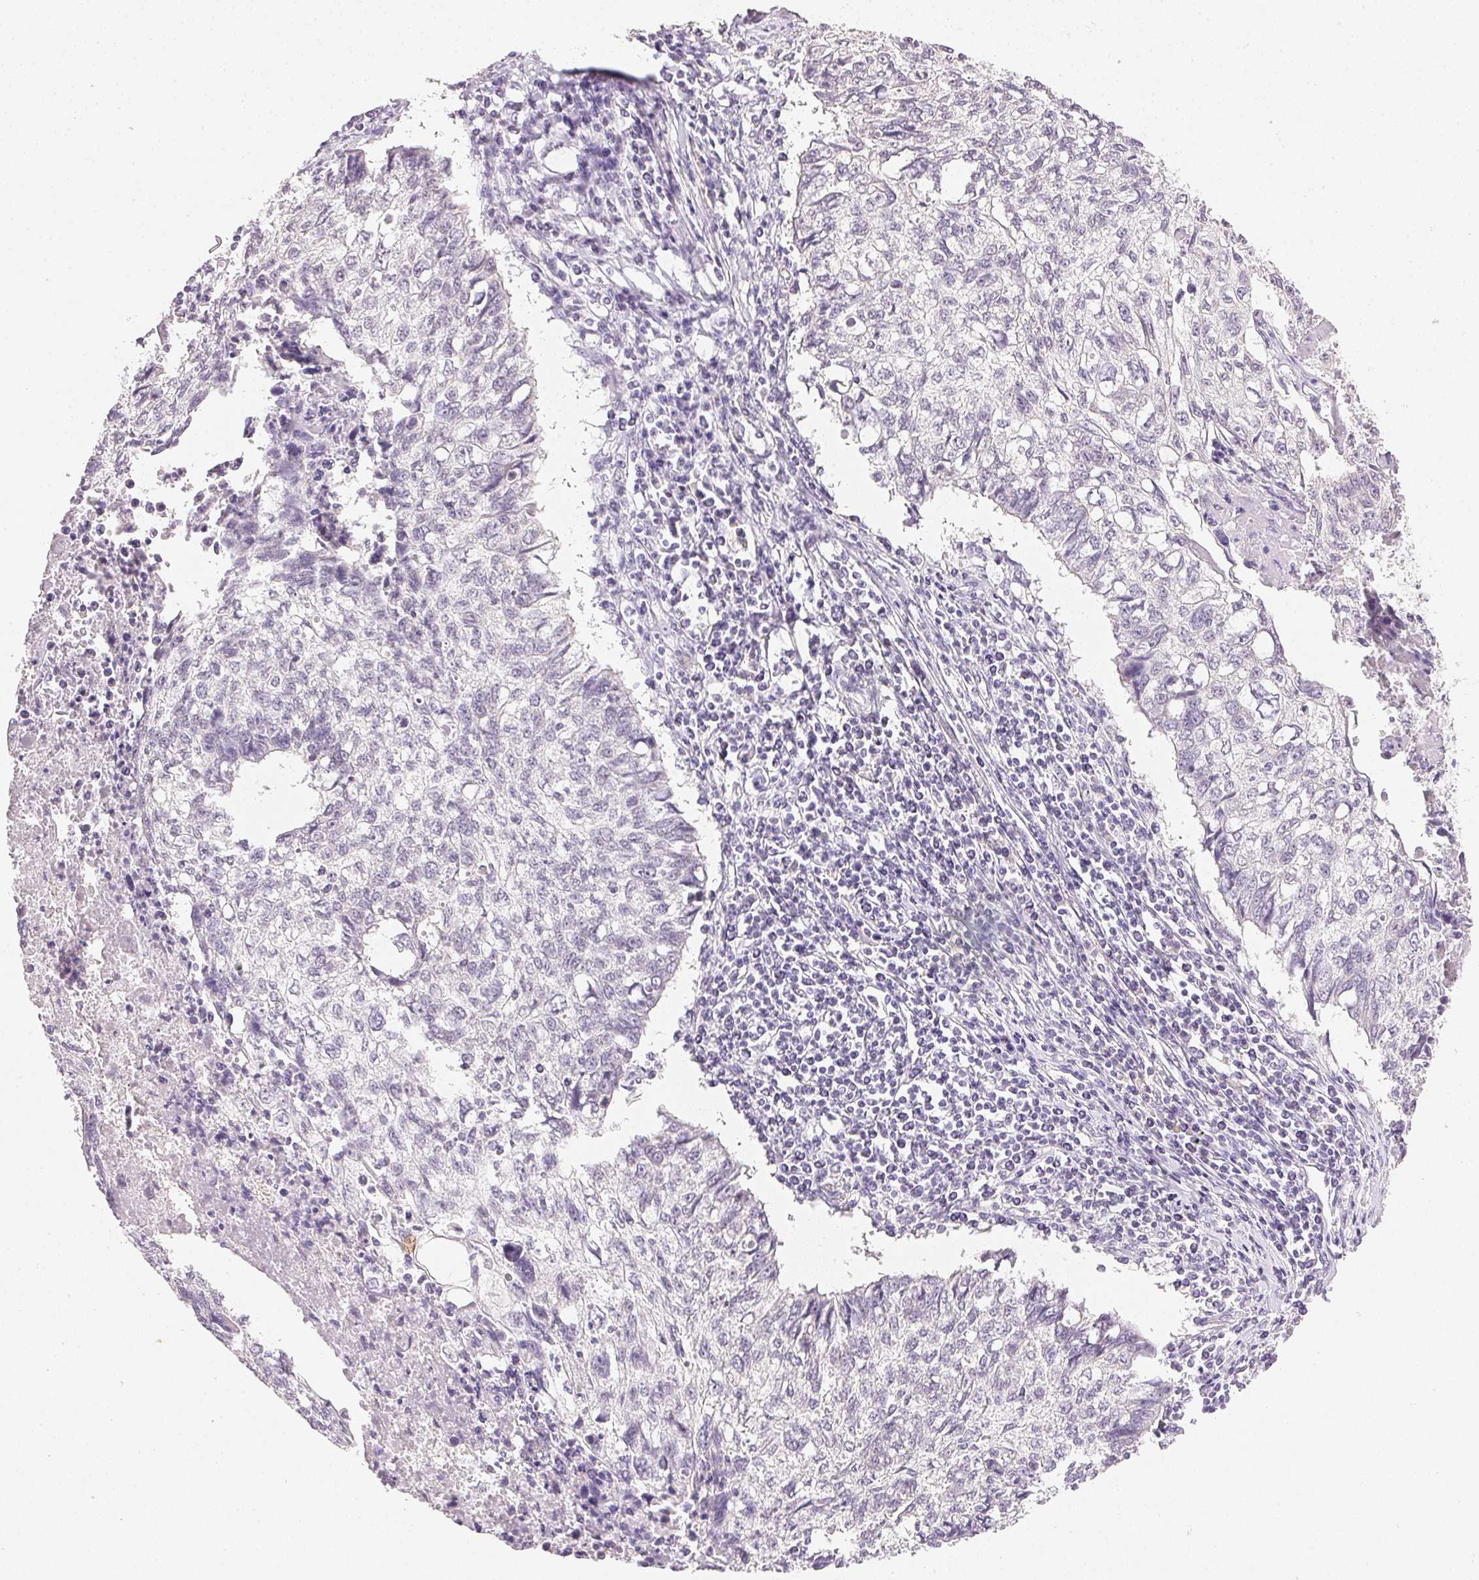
{"staining": {"intensity": "negative", "quantity": "none", "location": "none"}, "tissue": "lung cancer", "cell_type": "Tumor cells", "image_type": "cancer", "snomed": [{"axis": "morphology", "description": "Normal morphology"}, {"axis": "morphology", "description": "Aneuploidy"}, {"axis": "morphology", "description": "Squamous cell carcinoma, NOS"}, {"axis": "topography", "description": "Lymph node"}, {"axis": "topography", "description": "Lung"}], "caption": "This is an immunohistochemistry (IHC) micrograph of lung cancer. There is no positivity in tumor cells.", "gene": "DHCR24", "patient": {"sex": "female", "age": 76}}